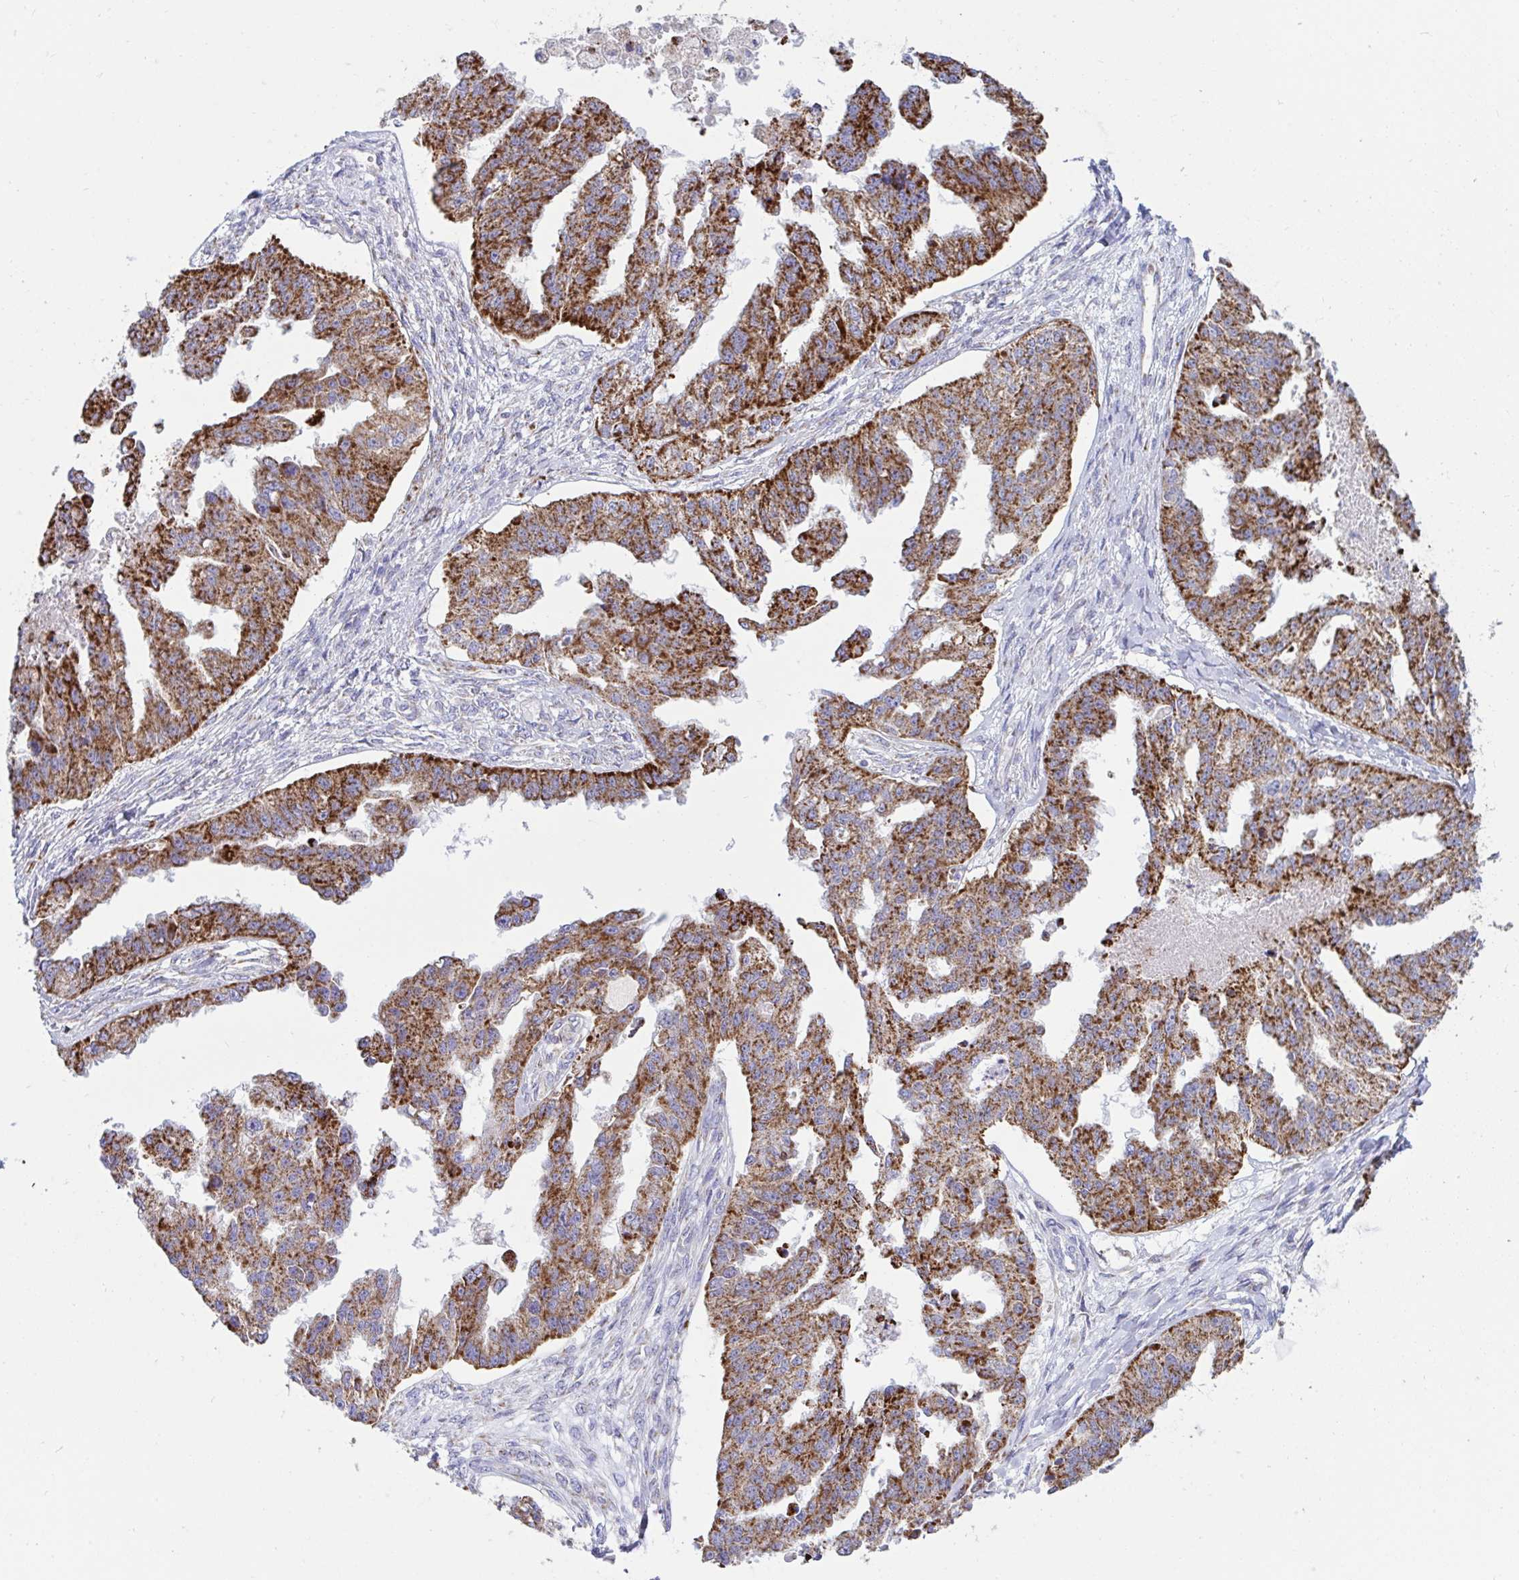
{"staining": {"intensity": "strong", "quantity": ">75%", "location": "cytoplasmic/membranous"}, "tissue": "ovarian cancer", "cell_type": "Tumor cells", "image_type": "cancer", "snomed": [{"axis": "morphology", "description": "Cystadenocarcinoma, serous, NOS"}, {"axis": "topography", "description": "Ovary"}], "caption": "Protein analysis of serous cystadenocarcinoma (ovarian) tissue shows strong cytoplasmic/membranous staining in approximately >75% of tumor cells. (IHC, brightfield microscopy, high magnification).", "gene": "HSPE1", "patient": {"sex": "female", "age": 58}}